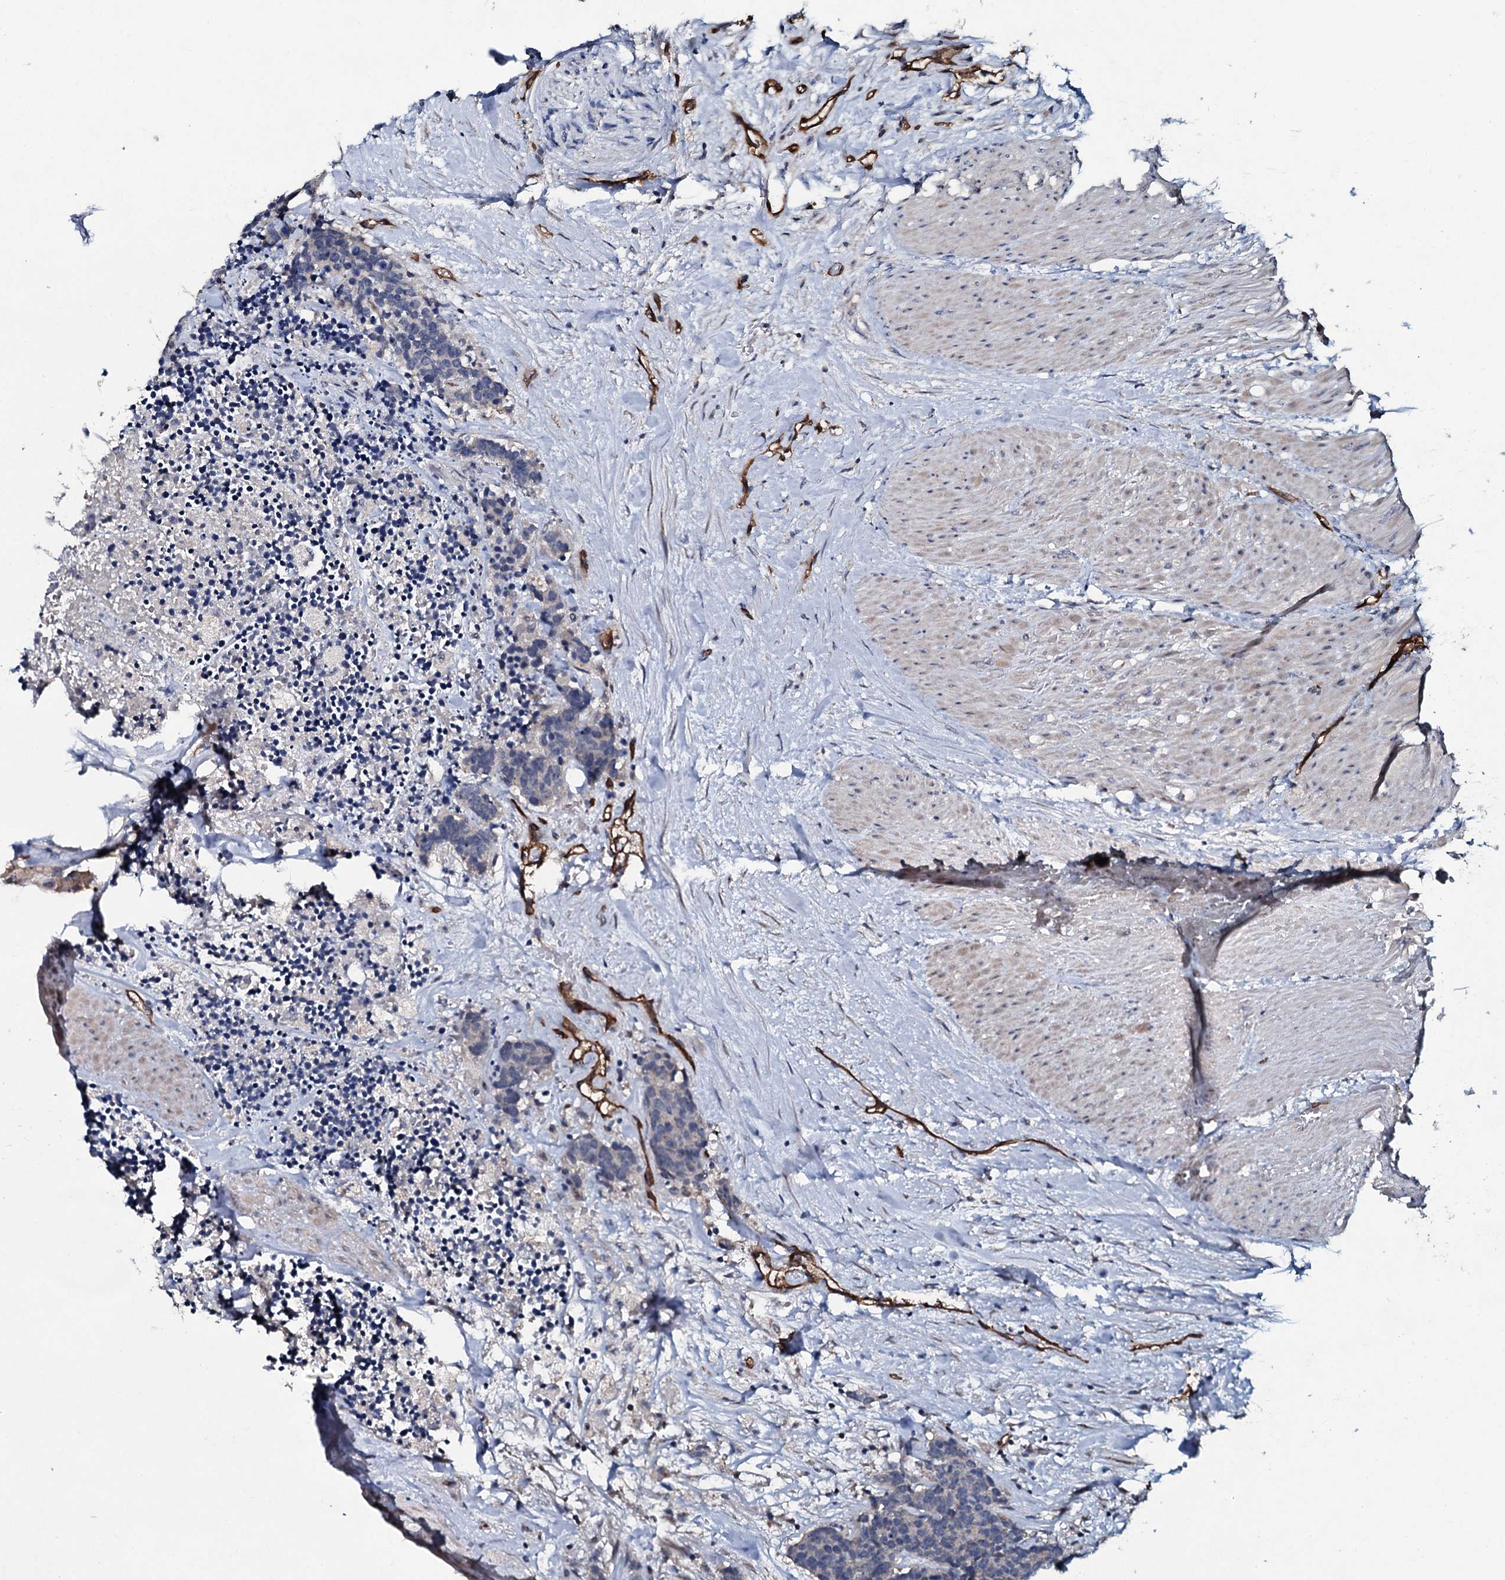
{"staining": {"intensity": "negative", "quantity": "none", "location": "none"}, "tissue": "carcinoid", "cell_type": "Tumor cells", "image_type": "cancer", "snomed": [{"axis": "morphology", "description": "Carcinoma, NOS"}, {"axis": "morphology", "description": "Carcinoid, malignant, NOS"}, {"axis": "topography", "description": "Urinary bladder"}], "caption": "Immunohistochemistry (IHC) of carcinoid shows no staining in tumor cells.", "gene": "CLEC14A", "patient": {"sex": "male", "age": 57}}